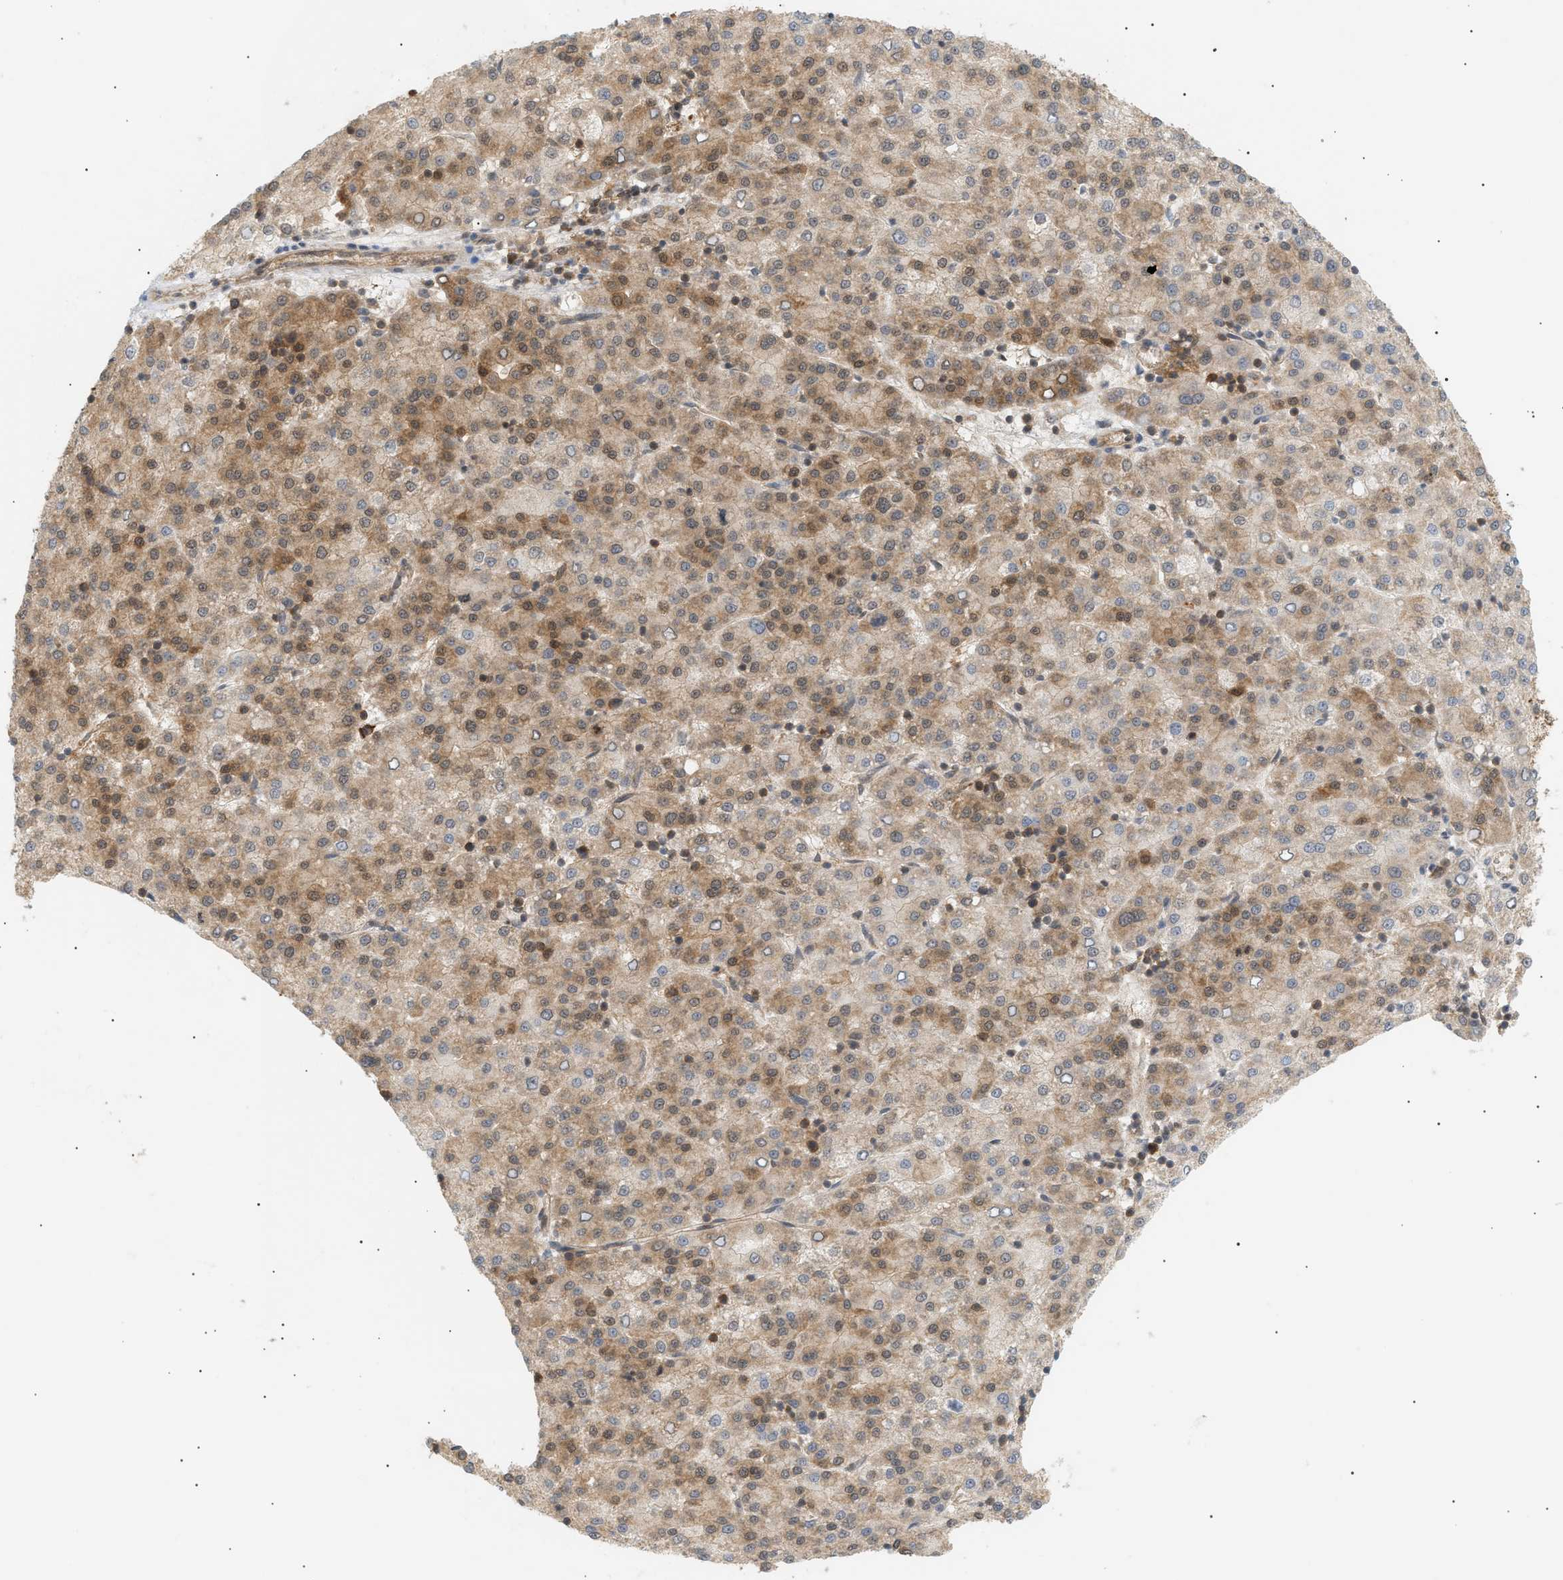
{"staining": {"intensity": "moderate", "quantity": ">75%", "location": "cytoplasmic/membranous"}, "tissue": "liver cancer", "cell_type": "Tumor cells", "image_type": "cancer", "snomed": [{"axis": "morphology", "description": "Carcinoma, Hepatocellular, NOS"}, {"axis": "topography", "description": "Liver"}], "caption": "This histopathology image exhibits immunohistochemistry (IHC) staining of human liver cancer, with medium moderate cytoplasmic/membranous expression in about >75% of tumor cells.", "gene": "SHC1", "patient": {"sex": "female", "age": 58}}